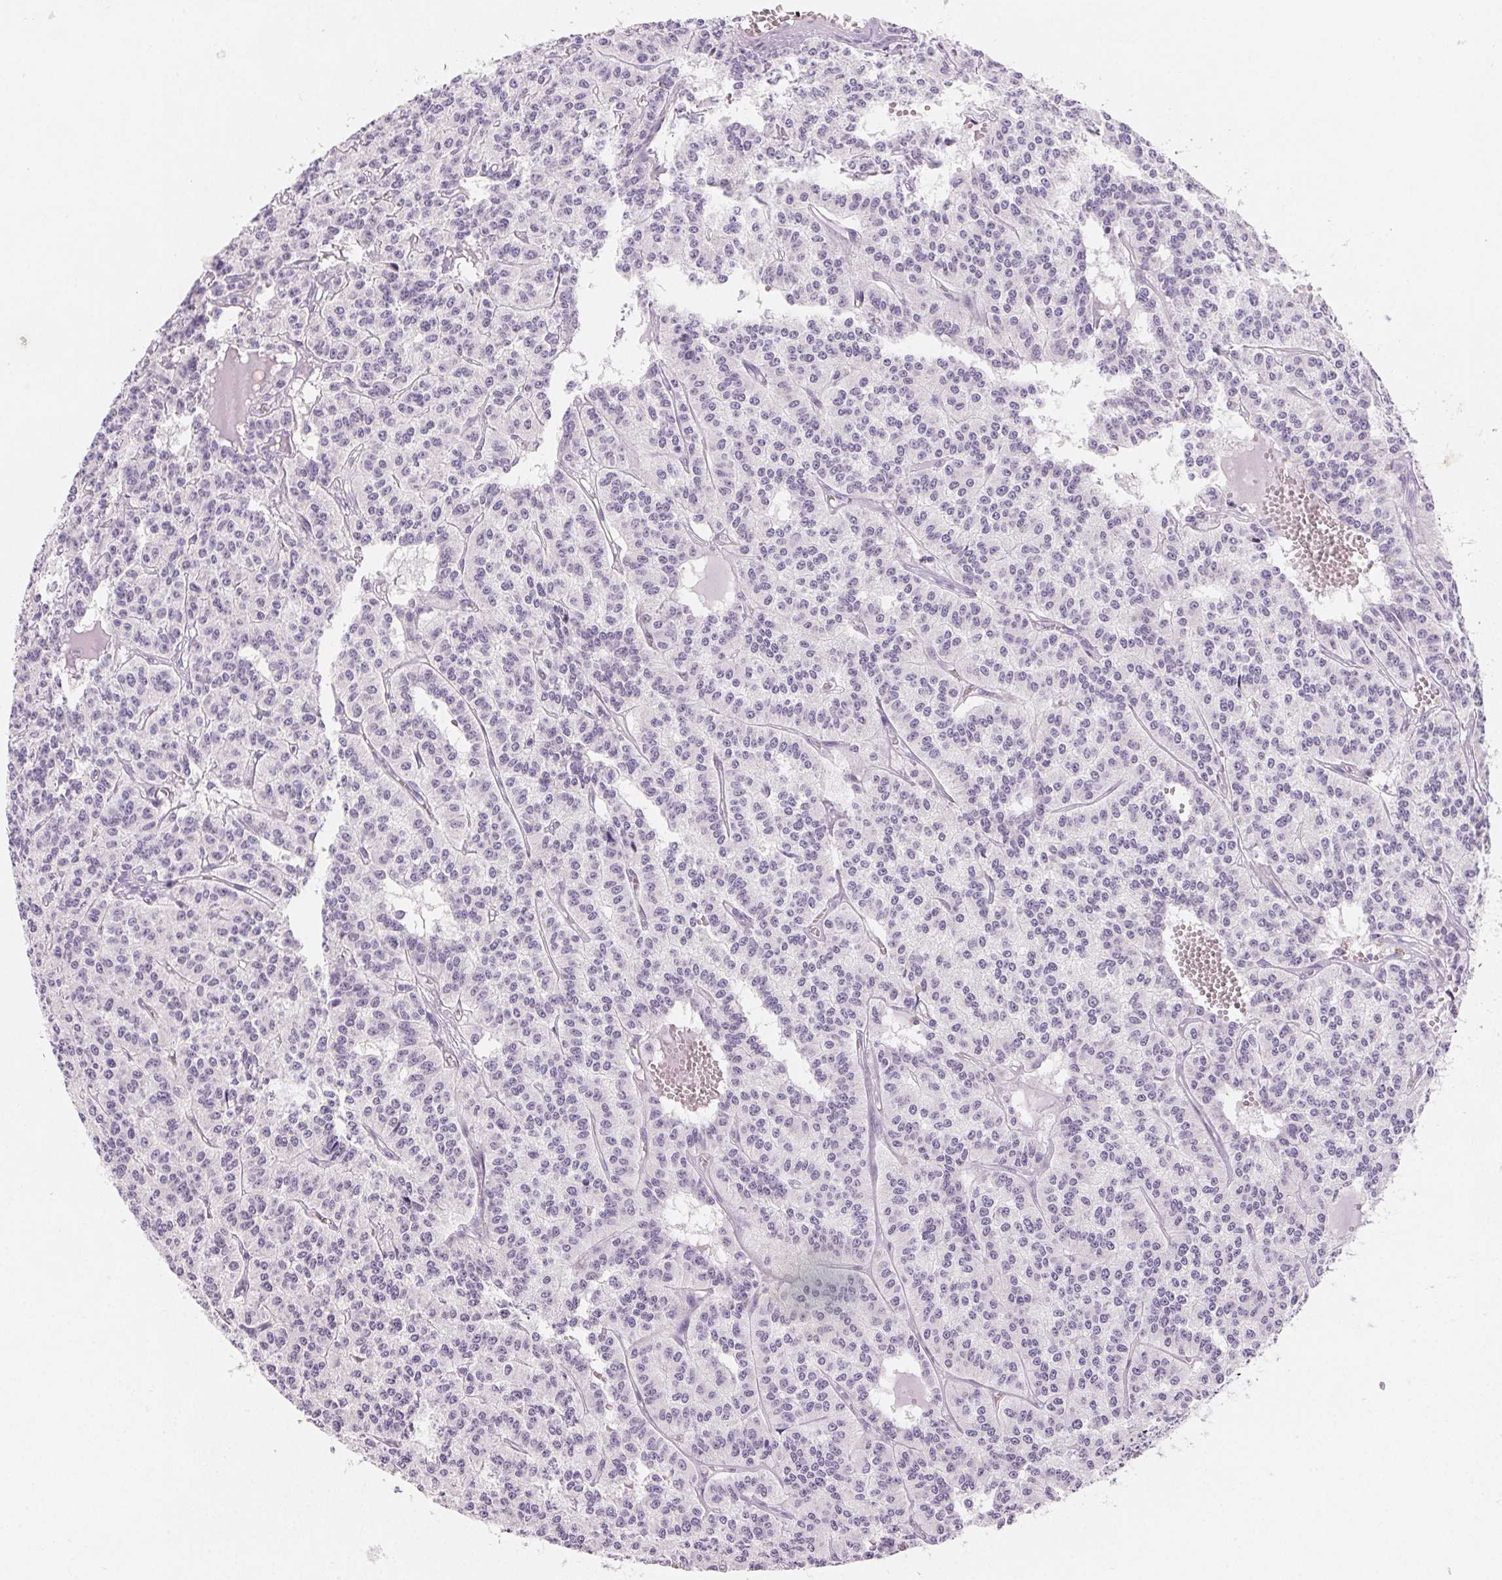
{"staining": {"intensity": "negative", "quantity": "none", "location": "none"}, "tissue": "carcinoid", "cell_type": "Tumor cells", "image_type": "cancer", "snomed": [{"axis": "morphology", "description": "Carcinoid, malignant, NOS"}, {"axis": "topography", "description": "Lung"}], "caption": "Tumor cells show no significant protein positivity in carcinoid (malignant).", "gene": "MIOX", "patient": {"sex": "female", "age": 71}}